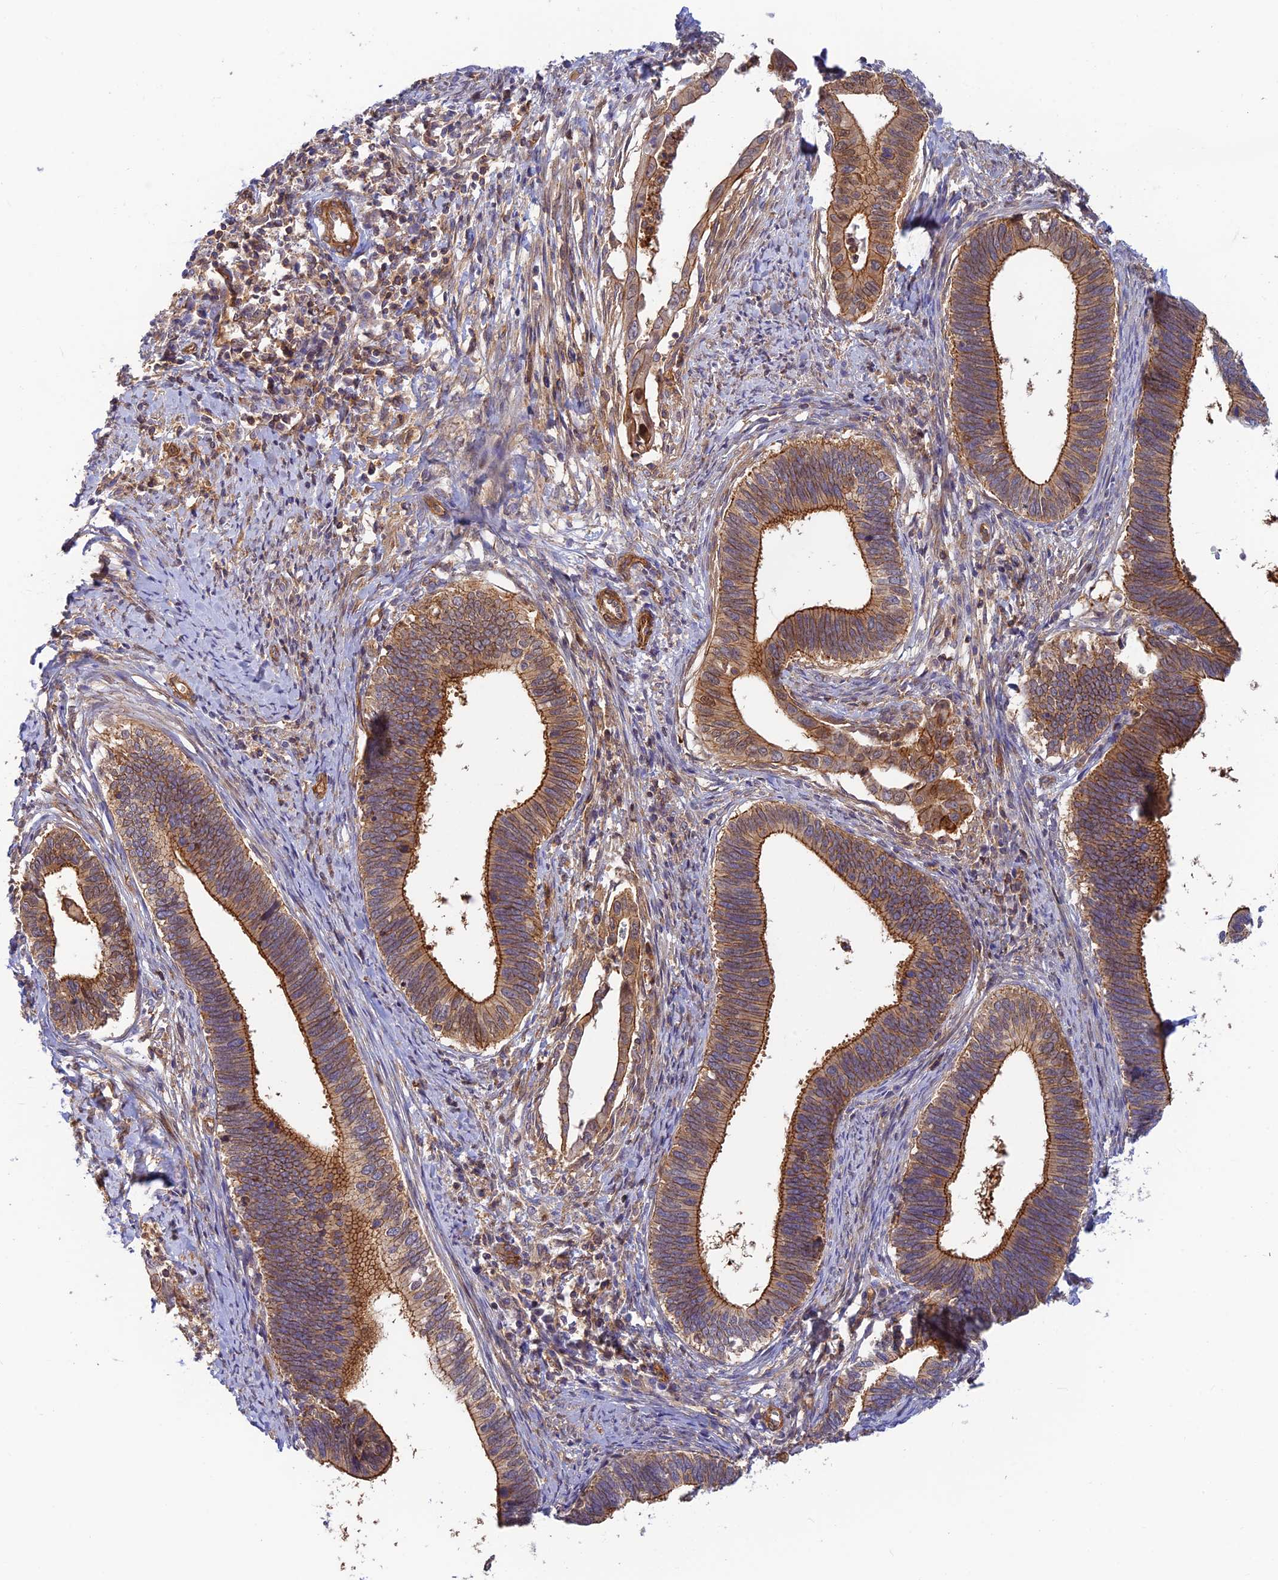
{"staining": {"intensity": "moderate", "quantity": ">75%", "location": "cytoplasmic/membranous"}, "tissue": "cervical cancer", "cell_type": "Tumor cells", "image_type": "cancer", "snomed": [{"axis": "morphology", "description": "Adenocarcinoma, NOS"}, {"axis": "topography", "description": "Cervix"}], "caption": "The histopathology image displays staining of cervical adenocarcinoma, revealing moderate cytoplasmic/membranous protein expression (brown color) within tumor cells.", "gene": "PPP1R12C", "patient": {"sex": "female", "age": 42}}